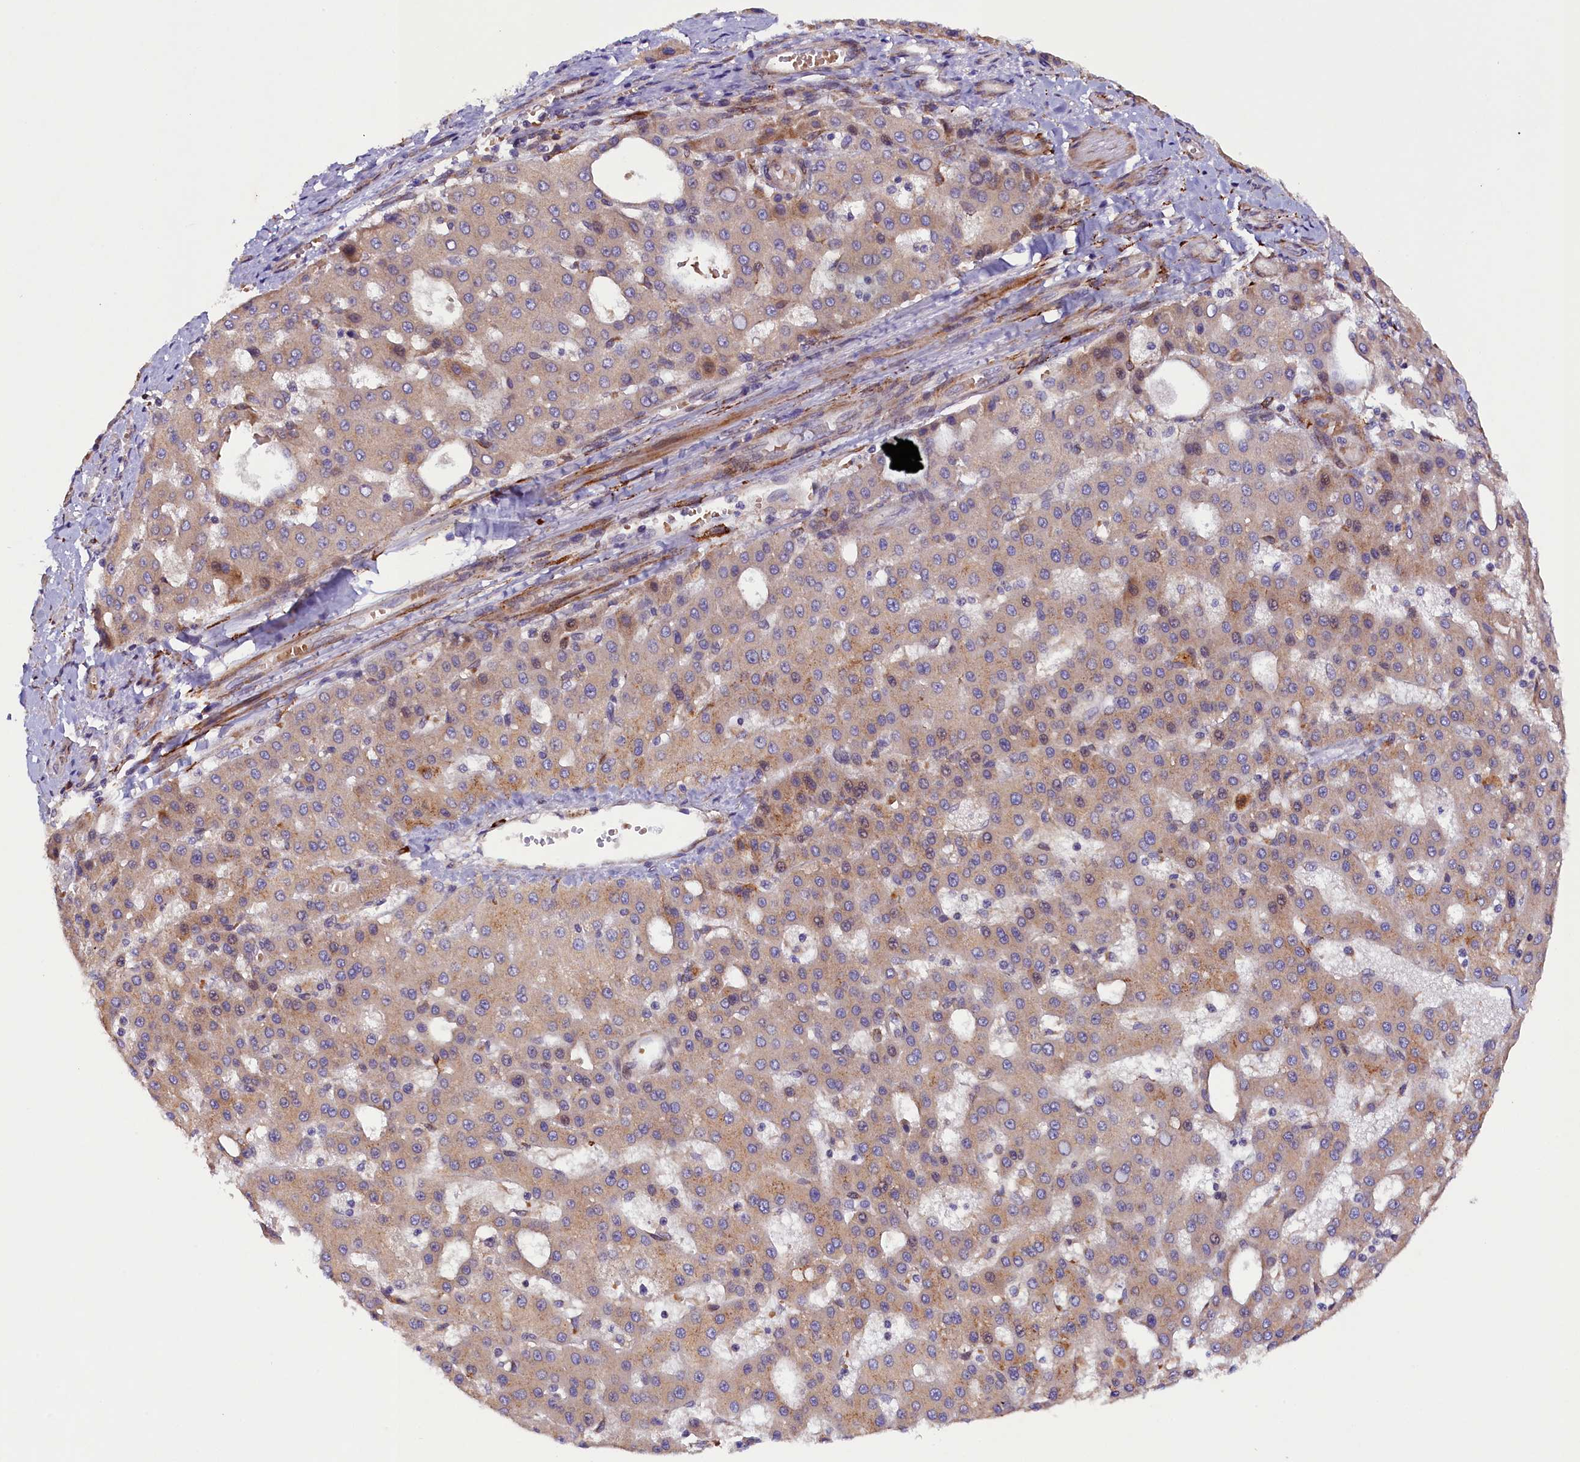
{"staining": {"intensity": "weak", "quantity": "25%-75%", "location": "cytoplasmic/membranous"}, "tissue": "liver cancer", "cell_type": "Tumor cells", "image_type": "cancer", "snomed": [{"axis": "morphology", "description": "Carcinoma, Hepatocellular, NOS"}, {"axis": "topography", "description": "Liver"}], "caption": "Human liver cancer stained with a protein marker demonstrates weak staining in tumor cells.", "gene": "ARRDC4", "patient": {"sex": "male", "age": 47}}